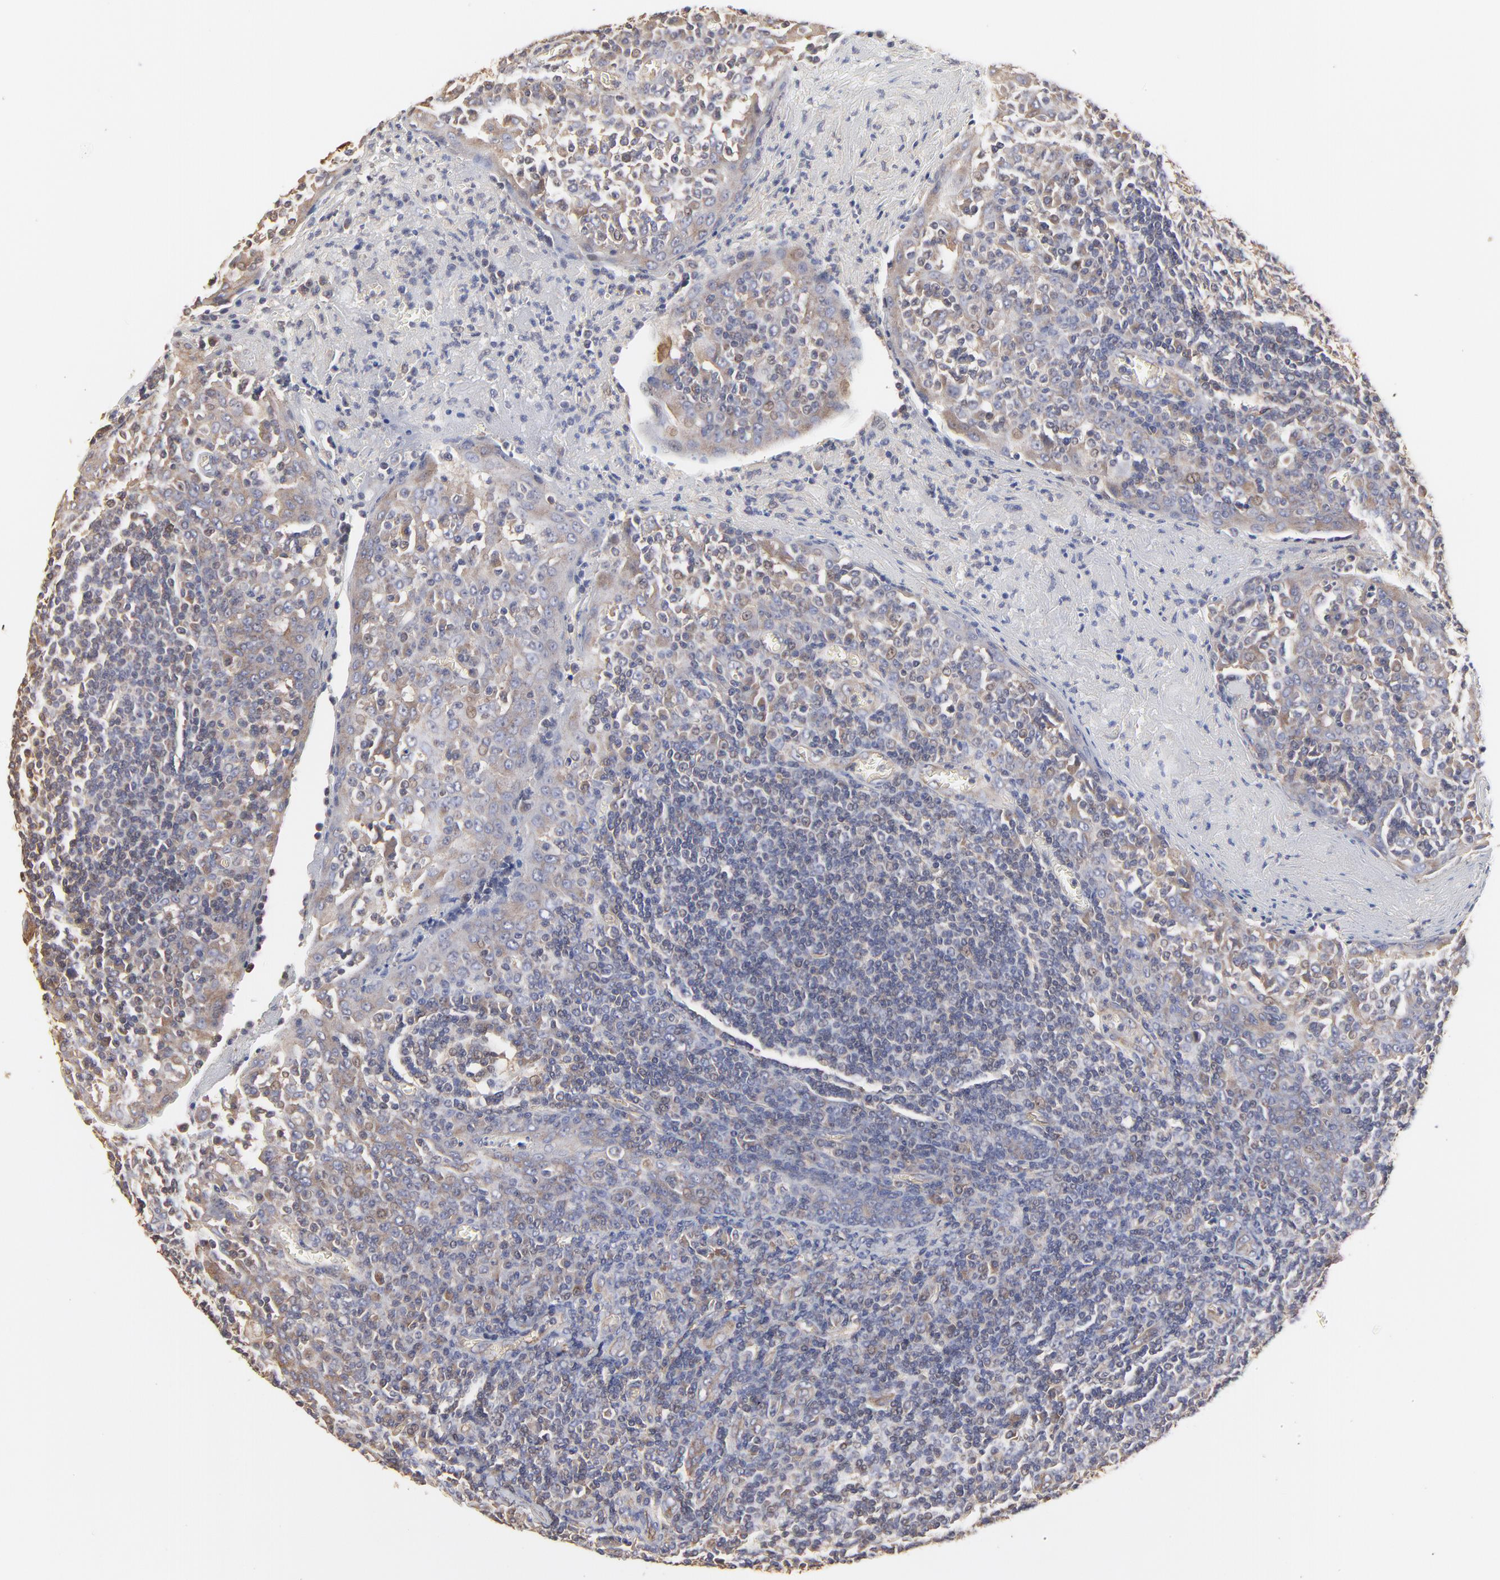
{"staining": {"intensity": "weak", "quantity": "<25%", "location": "cytoplasmic/membranous"}, "tissue": "tonsil", "cell_type": "Germinal center cells", "image_type": "normal", "snomed": [{"axis": "morphology", "description": "Normal tissue, NOS"}, {"axis": "topography", "description": "Tonsil"}], "caption": "A high-resolution photomicrograph shows immunohistochemistry (IHC) staining of unremarkable tonsil, which demonstrates no significant positivity in germinal center cells.", "gene": "ARMT1", "patient": {"sex": "female", "age": 41}}